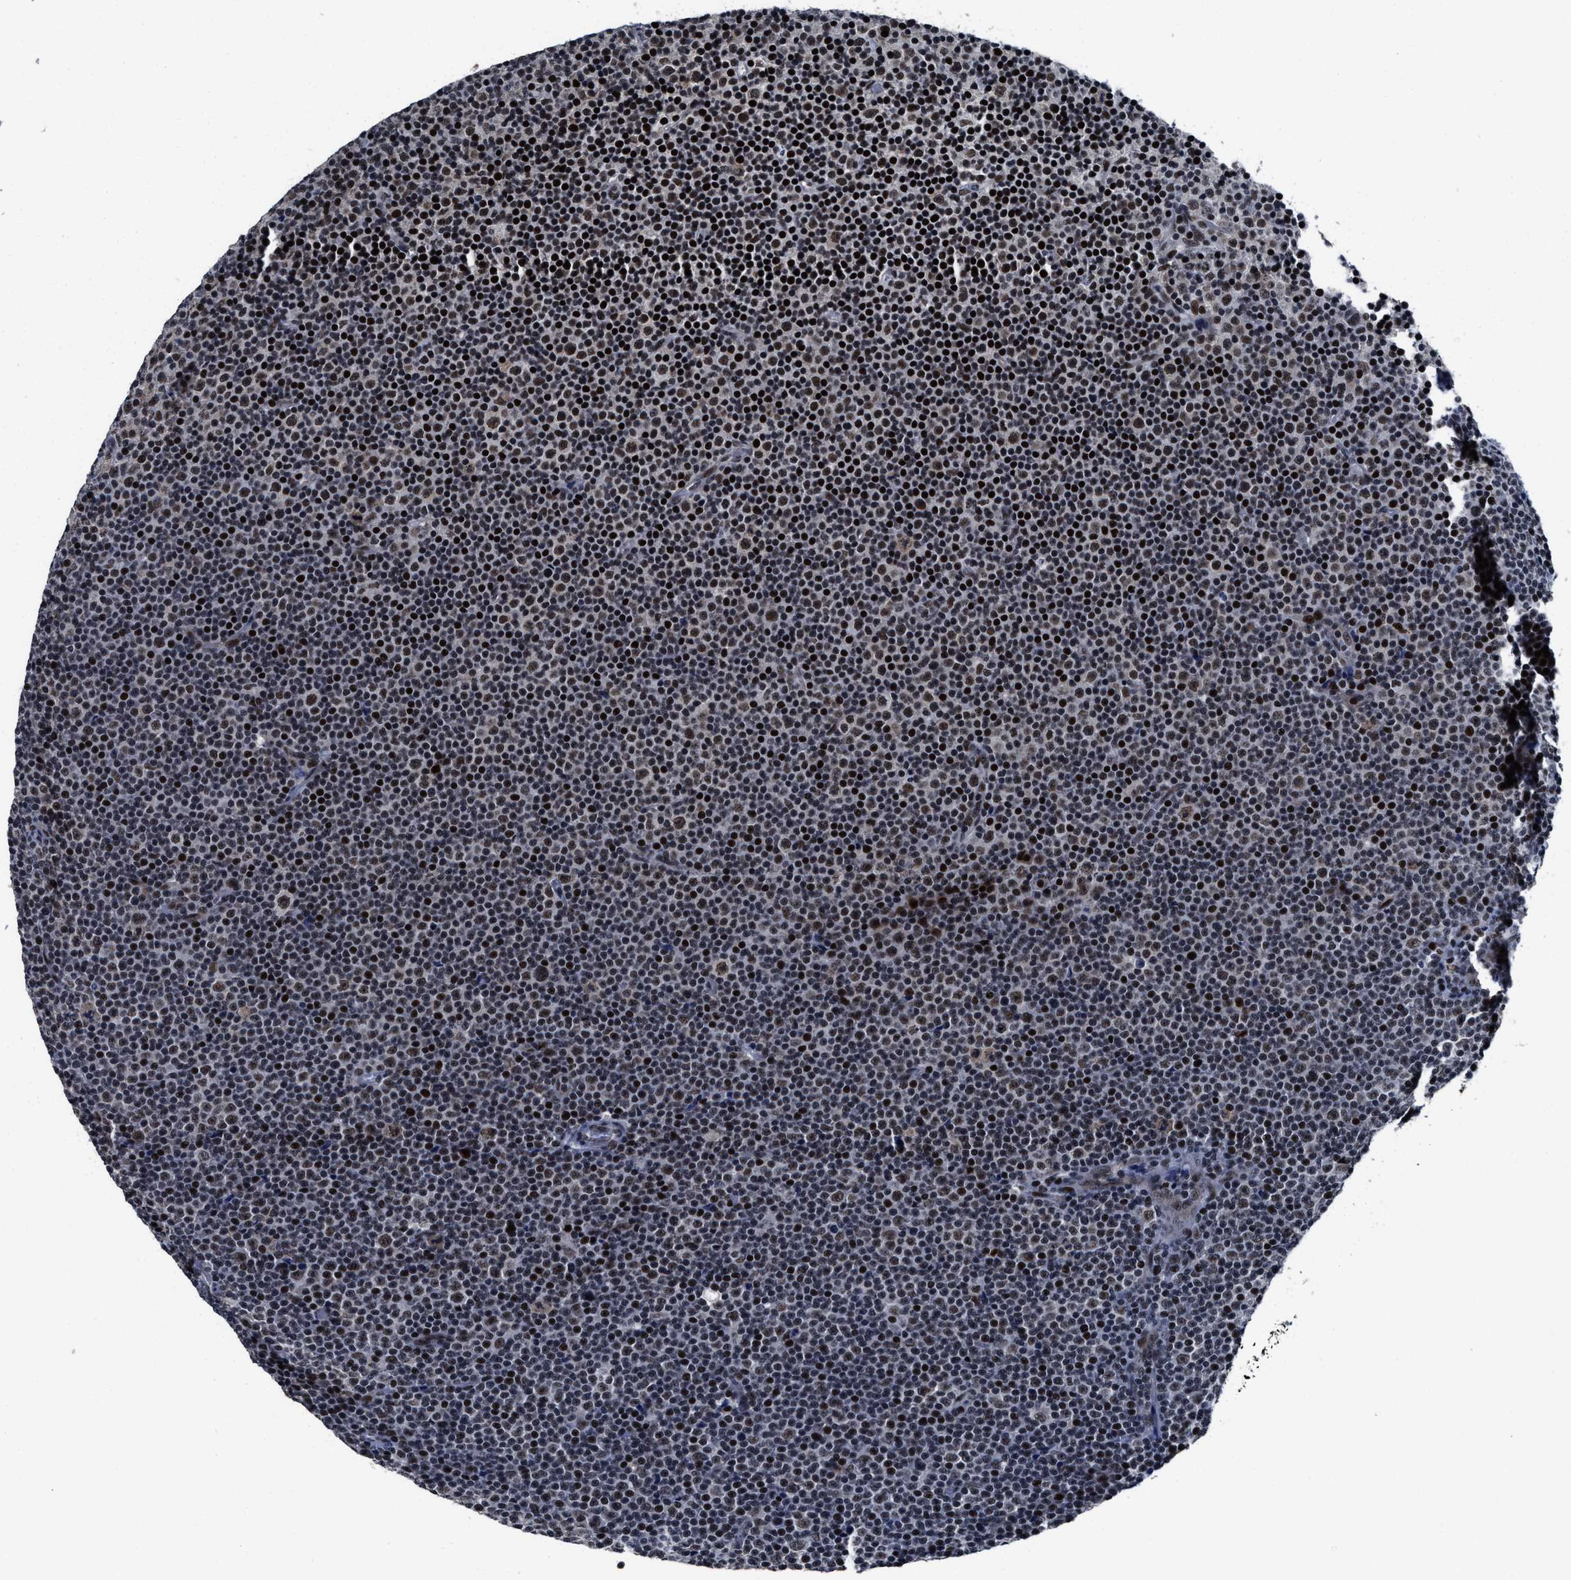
{"staining": {"intensity": "moderate", "quantity": ">75%", "location": "nuclear"}, "tissue": "lymphoma", "cell_type": "Tumor cells", "image_type": "cancer", "snomed": [{"axis": "morphology", "description": "Malignant lymphoma, non-Hodgkin's type, Low grade"}, {"axis": "topography", "description": "Lymph node"}], "caption": "Low-grade malignant lymphoma, non-Hodgkin's type tissue shows moderate nuclear staining in about >75% of tumor cells The protein of interest is shown in brown color, while the nuclei are stained blue.", "gene": "ZNF233", "patient": {"sex": "female", "age": 67}}